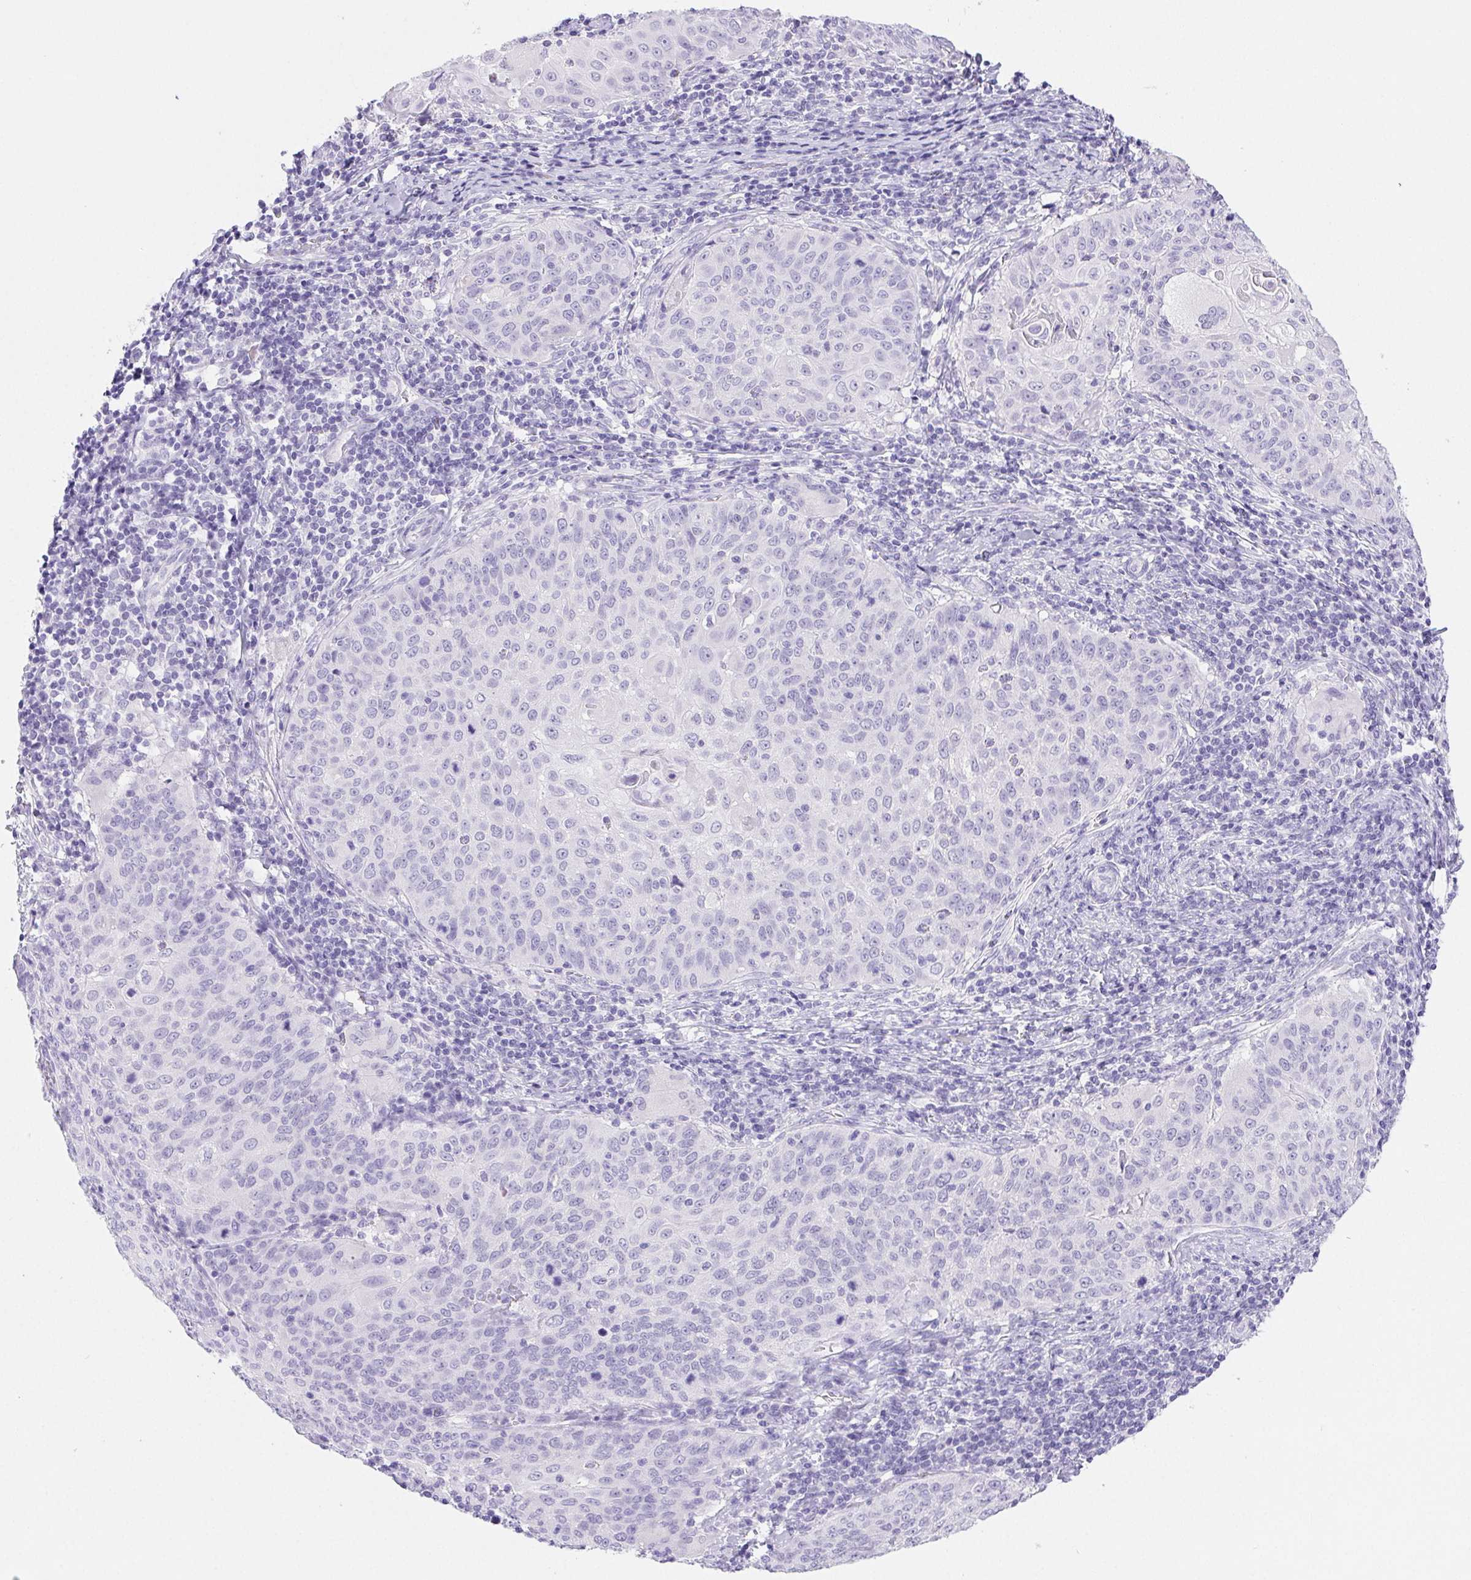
{"staining": {"intensity": "negative", "quantity": "none", "location": "none"}, "tissue": "cervical cancer", "cell_type": "Tumor cells", "image_type": "cancer", "snomed": [{"axis": "morphology", "description": "Squamous cell carcinoma, NOS"}, {"axis": "topography", "description": "Cervix"}], "caption": "DAB (3,3'-diaminobenzidine) immunohistochemical staining of cervical cancer (squamous cell carcinoma) exhibits no significant expression in tumor cells. (IHC, brightfield microscopy, high magnification).", "gene": "PNLIP", "patient": {"sex": "female", "age": 65}}